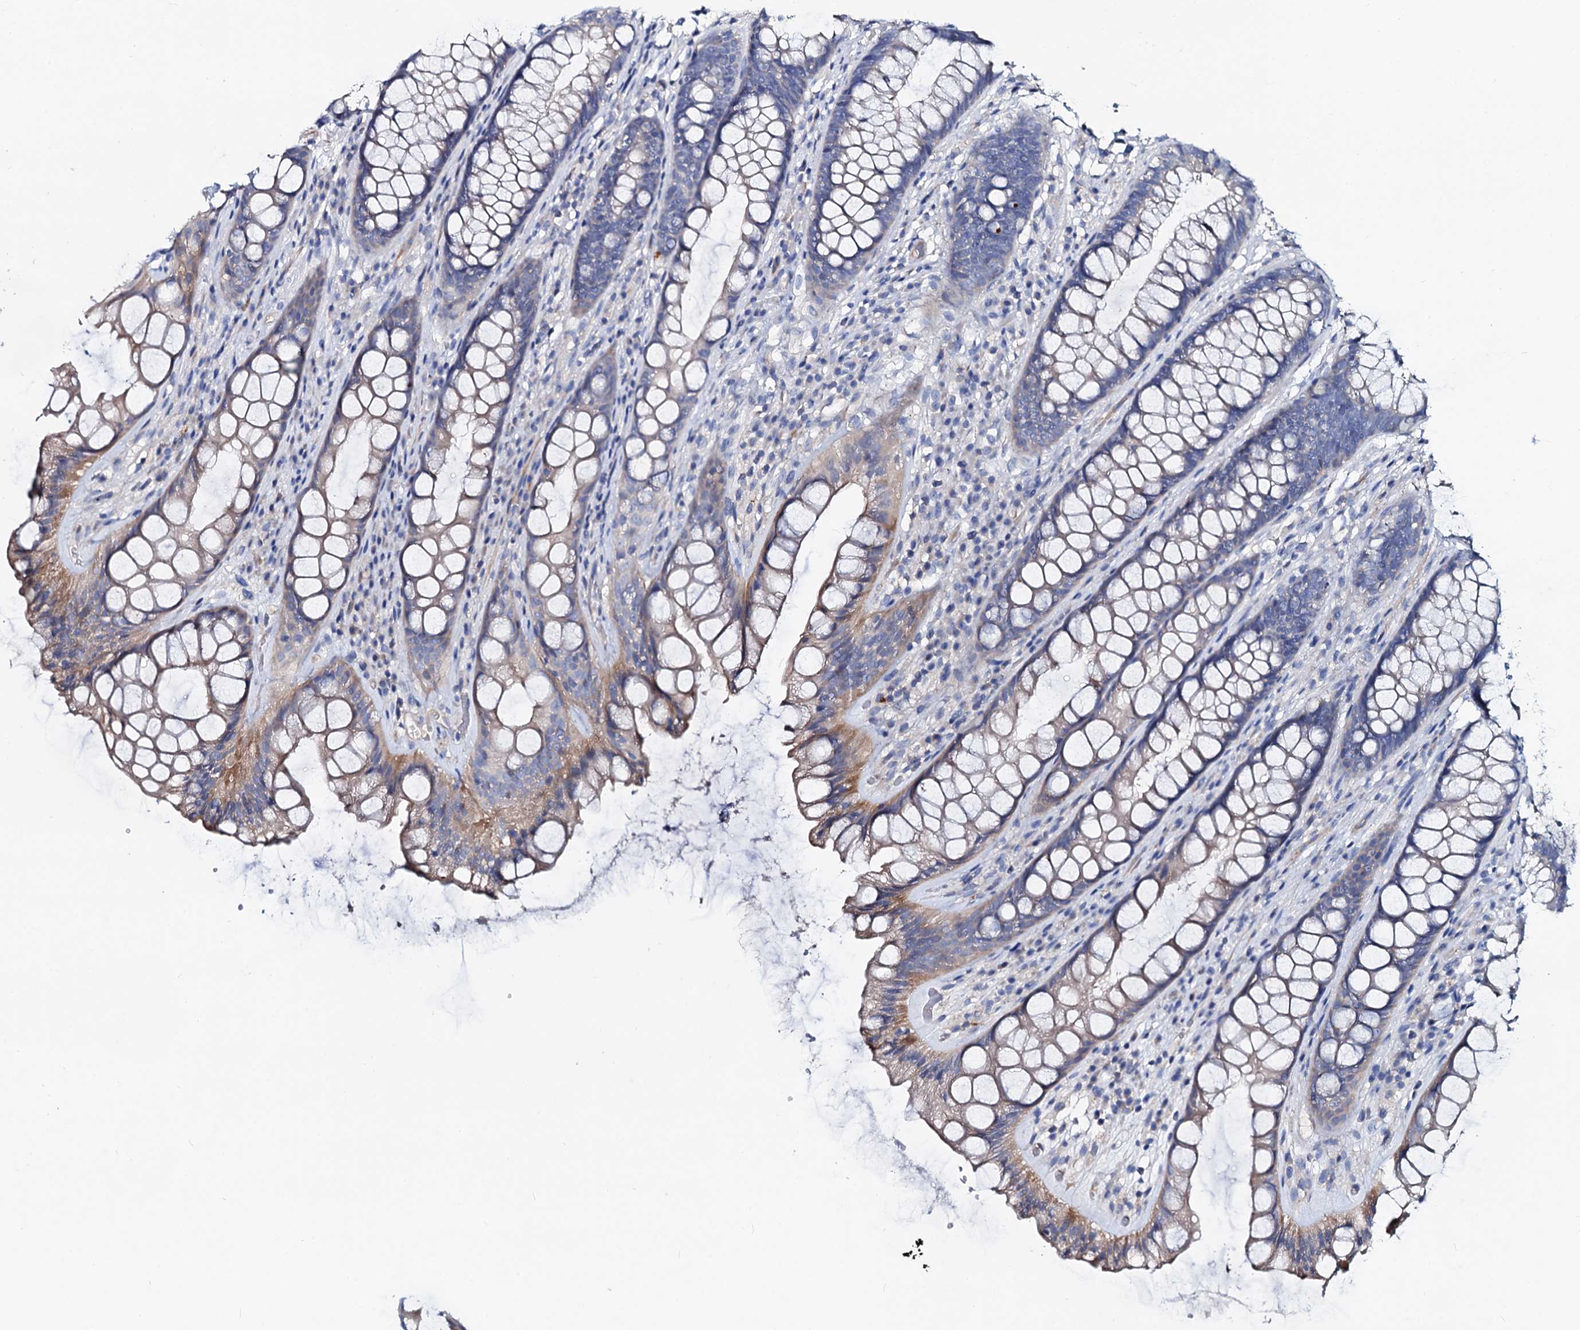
{"staining": {"intensity": "moderate", "quantity": "<25%", "location": "cytoplasmic/membranous"}, "tissue": "rectum", "cell_type": "Glandular cells", "image_type": "normal", "snomed": [{"axis": "morphology", "description": "Normal tissue, NOS"}, {"axis": "topography", "description": "Rectum"}], "caption": "Rectum stained with DAB immunohistochemistry (IHC) shows low levels of moderate cytoplasmic/membranous expression in about <25% of glandular cells.", "gene": "DYDC2", "patient": {"sex": "male", "age": 74}}